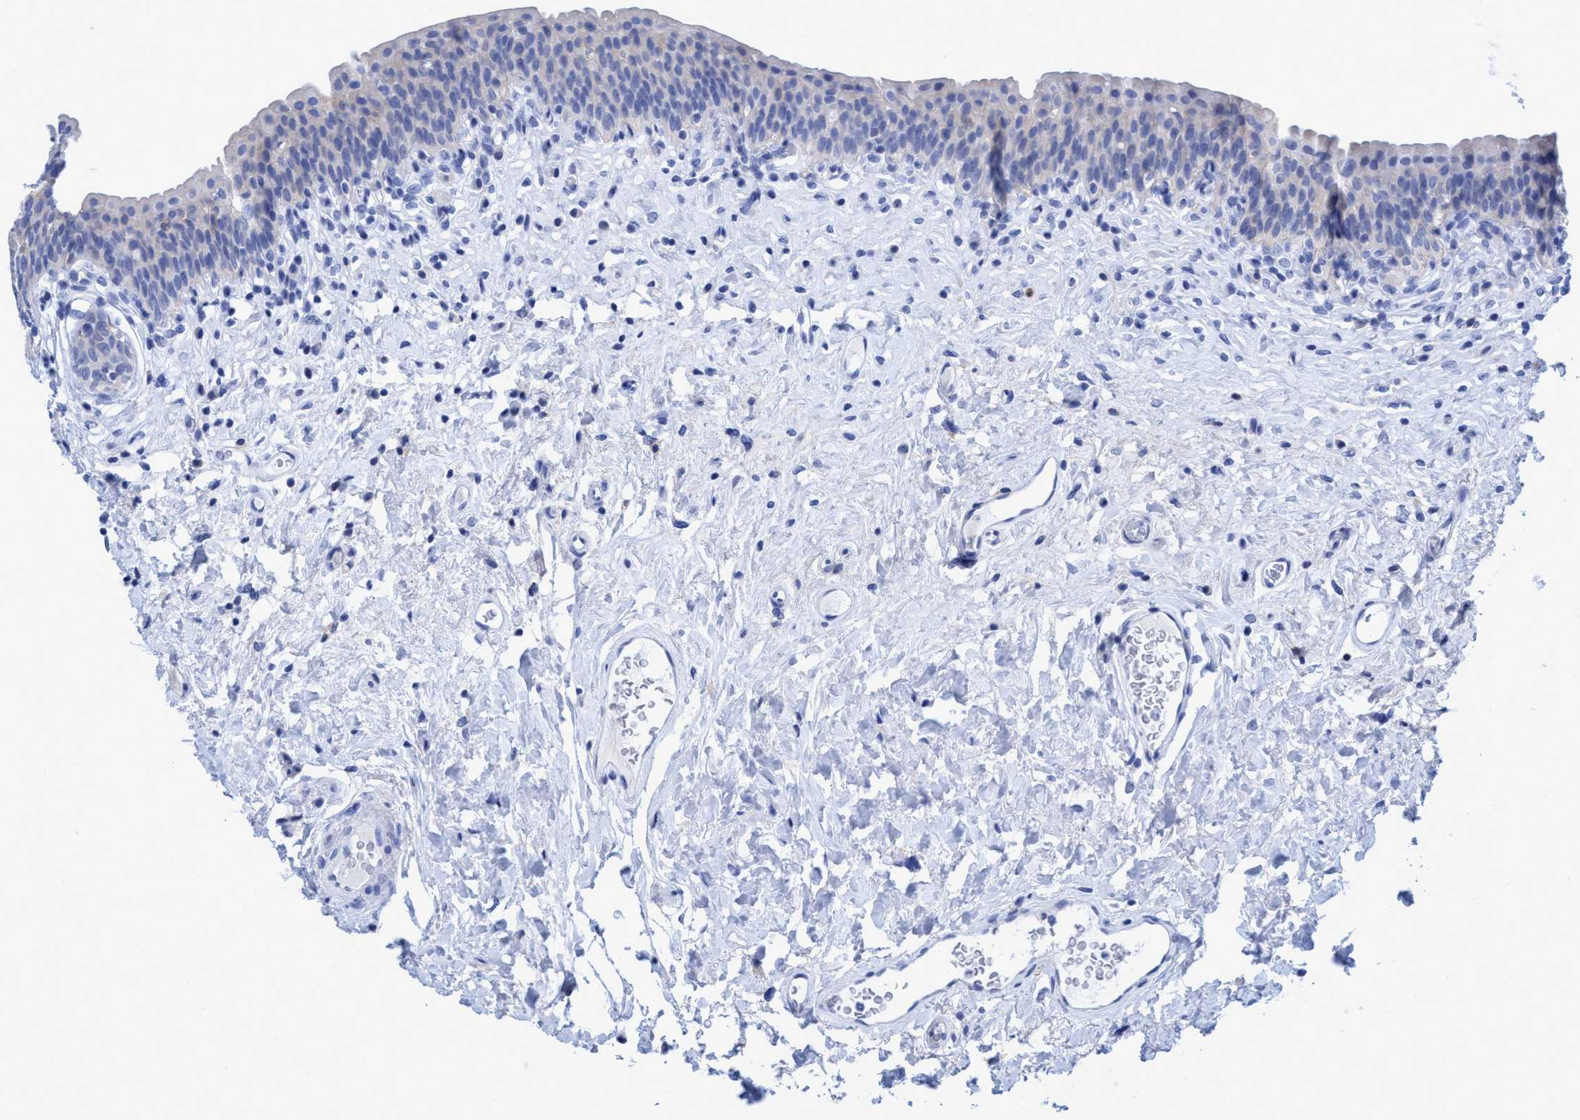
{"staining": {"intensity": "negative", "quantity": "none", "location": "none"}, "tissue": "urinary bladder", "cell_type": "Urothelial cells", "image_type": "normal", "snomed": [{"axis": "morphology", "description": "Normal tissue, NOS"}, {"axis": "topography", "description": "Urinary bladder"}], "caption": "Immunohistochemical staining of benign urinary bladder displays no significant positivity in urothelial cells. Brightfield microscopy of IHC stained with DAB (brown) and hematoxylin (blue), captured at high magnification.", "gene": "PLPPR1", "patient": {"sex": "male", "age": 83}}